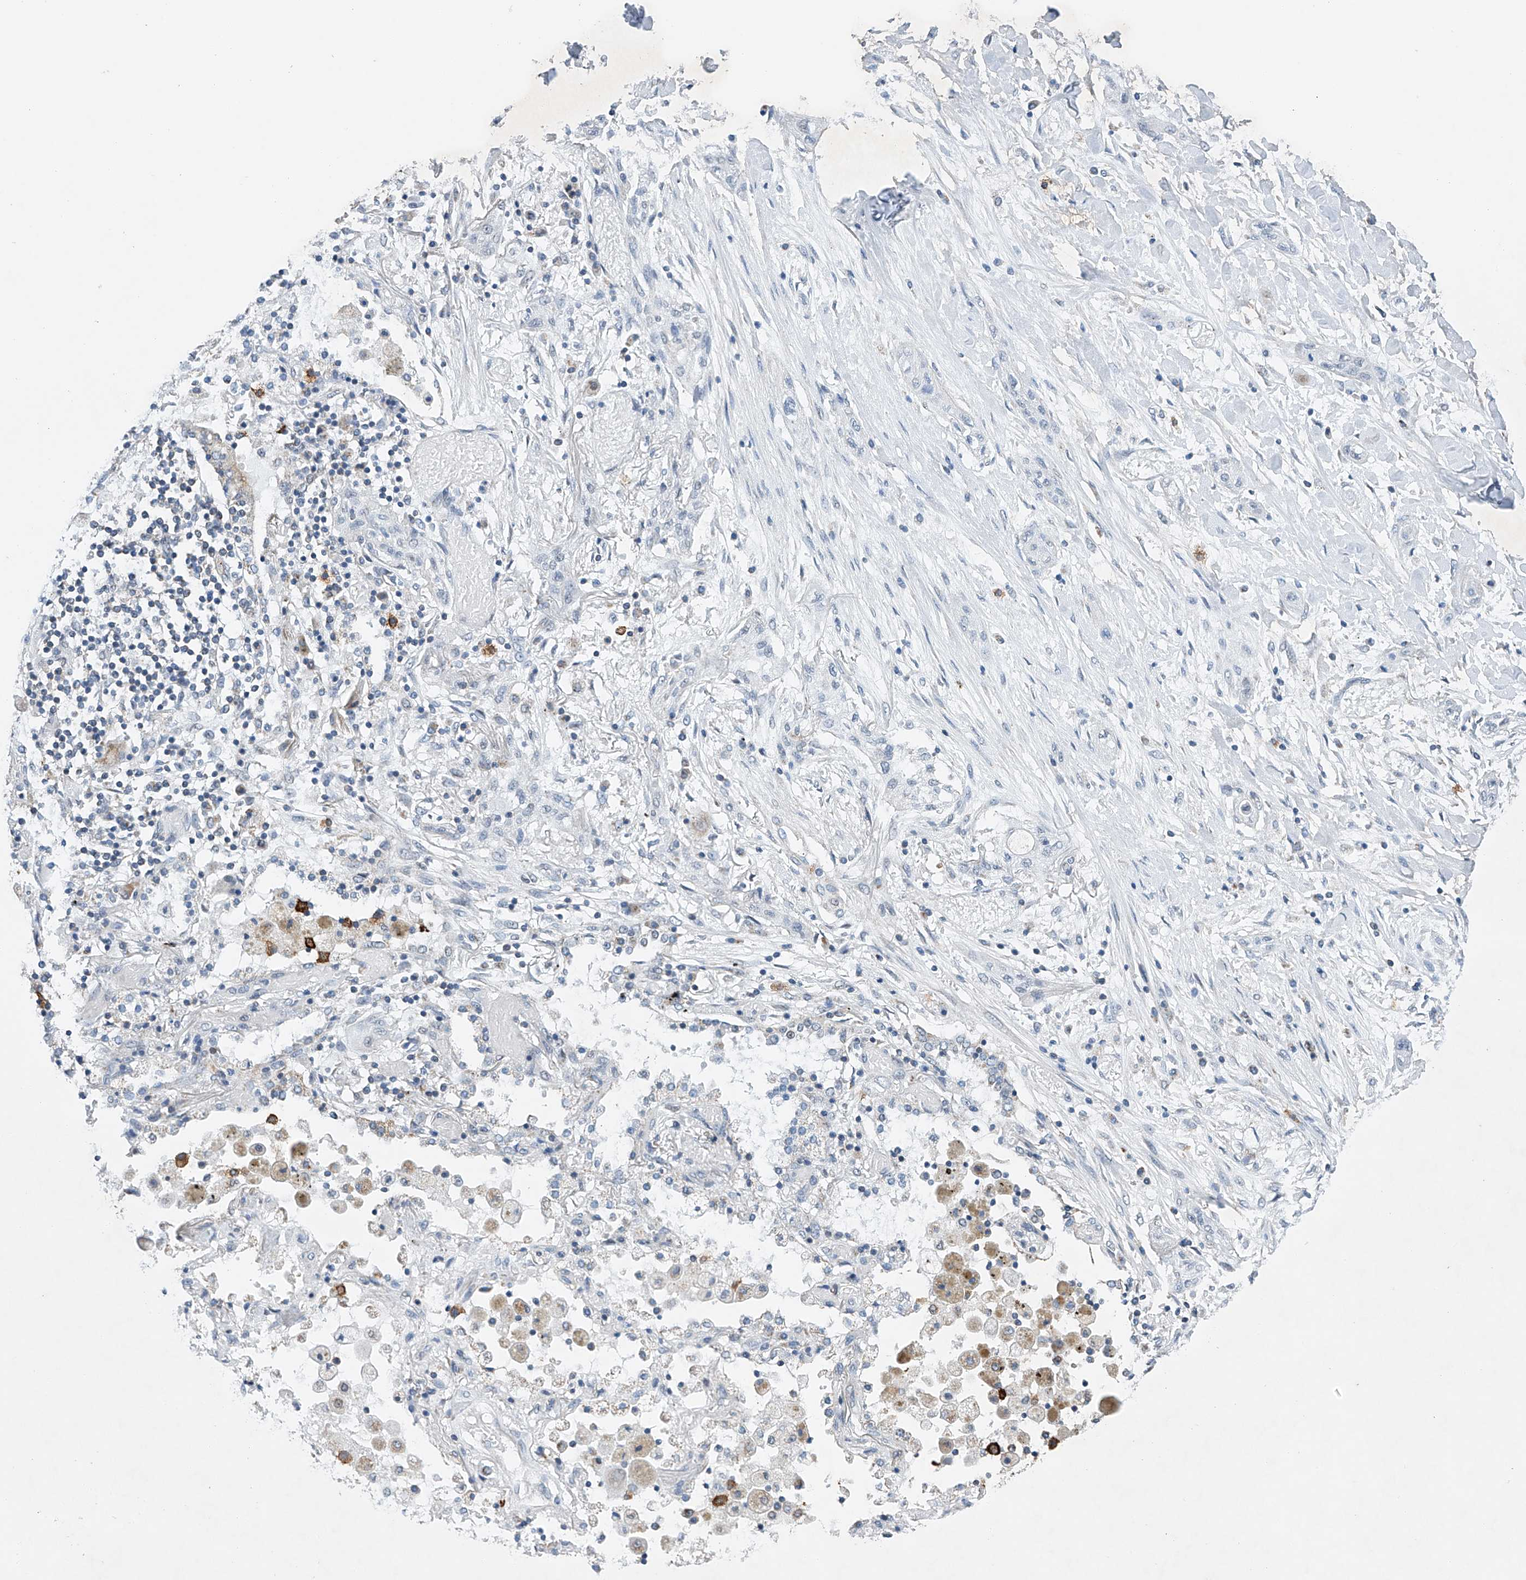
{"staining": {"intensity": "negative", "quantity": "none", "location": "none"}, "tissue": "lung cancer", "cell_type": "Tumor cells", "image_type": "cancer", "snomed": [{"axis": "morphology", "description": "Squamous cell carcinoma, NOS"}, {"axis": "topography", "description": "Lung"}], "caption": "A high-resolution image shows immunohistochemistry staining of lung squamous cell carcinoma, which exhibits no significant positivity in tumor cells.", "gene": "KLF15", "patient": {"sex": "female", "age": 47}}